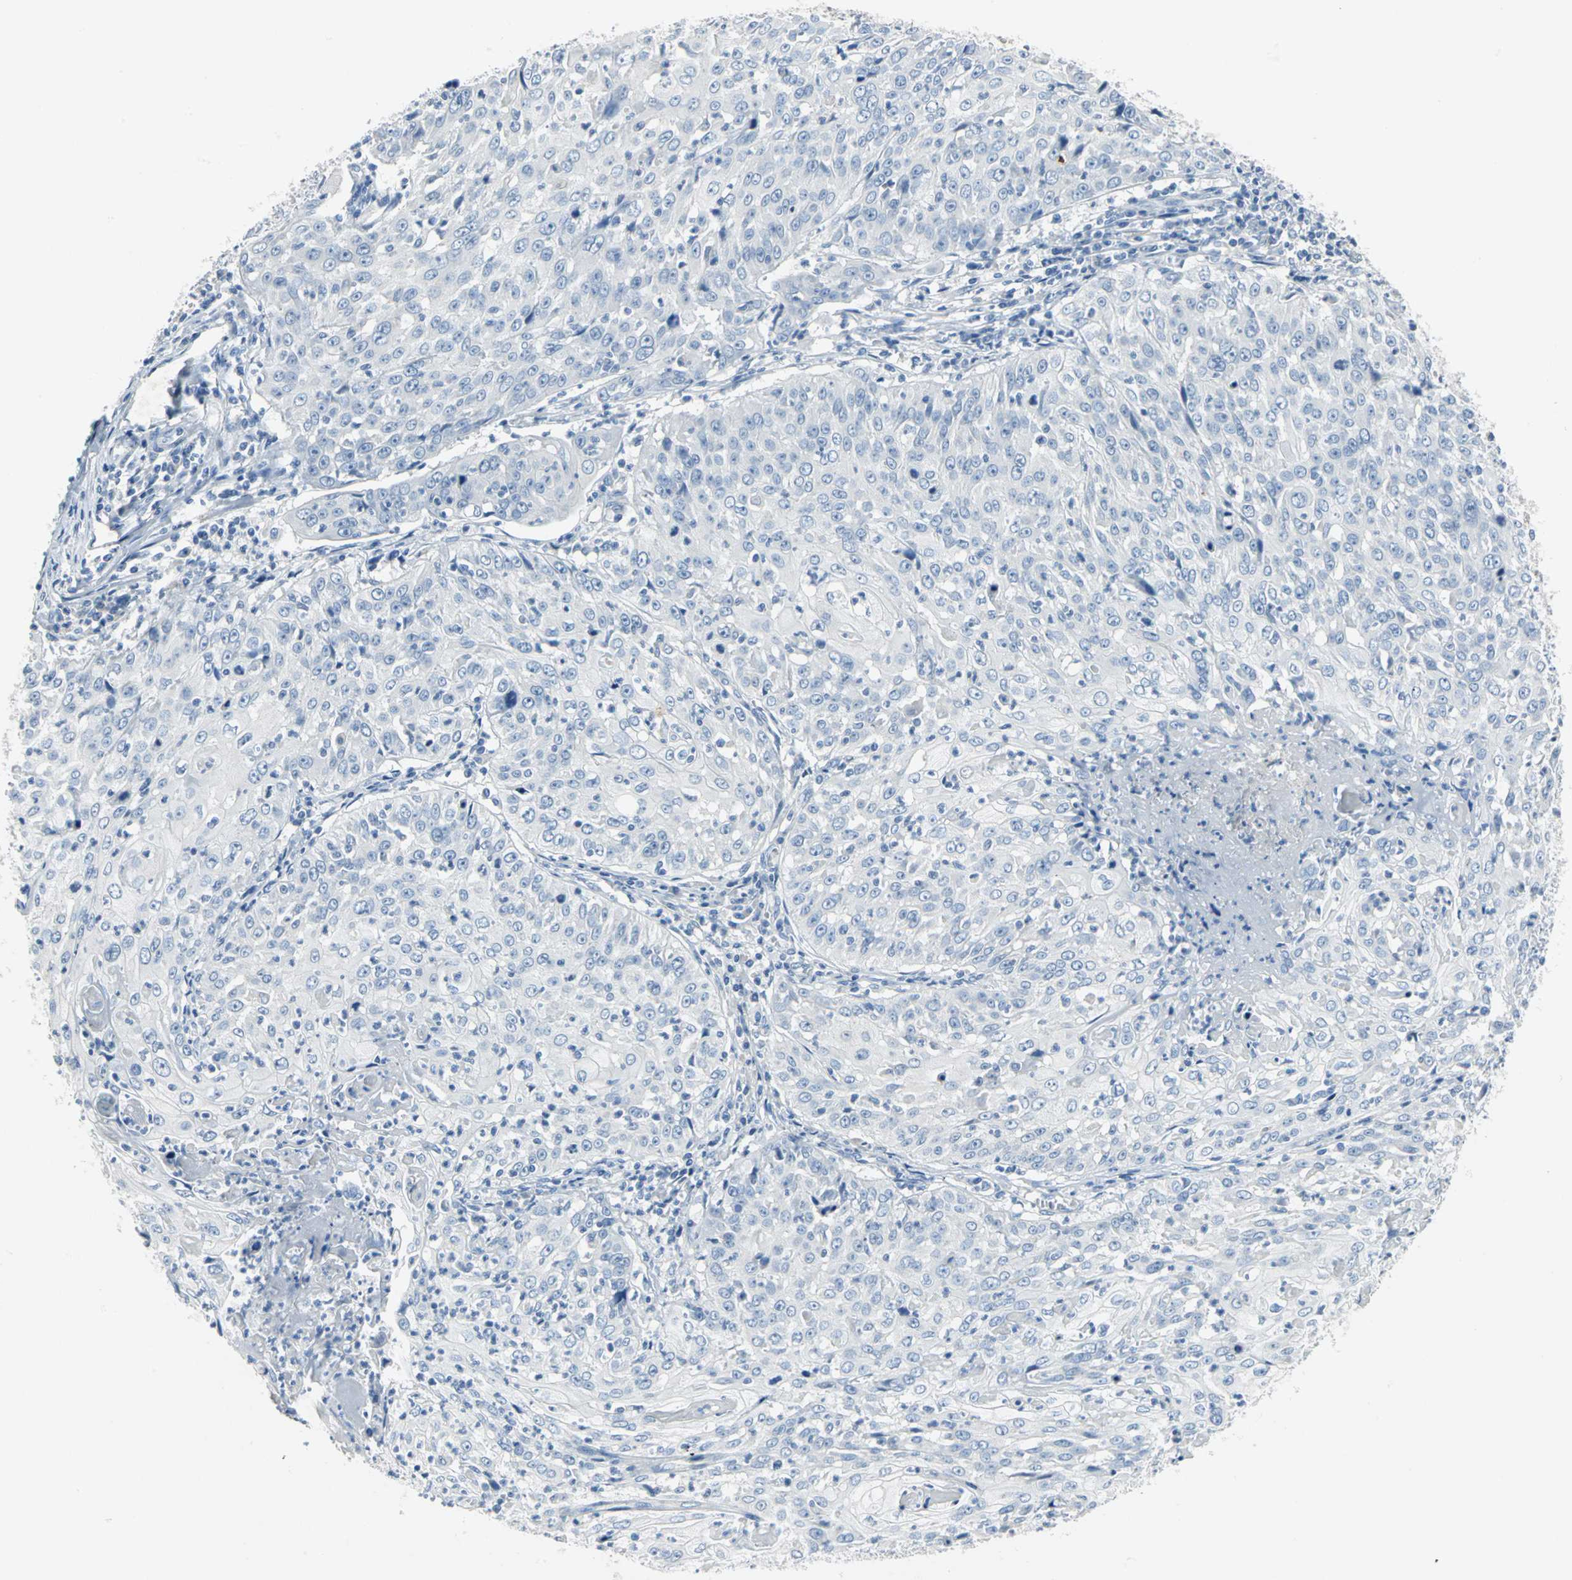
{"staining": {"intensity": "negative", "quantity": "none", "location": "none"}, "tissue": "cervical cancer", "cell_type": "Tumor cells", "image_type": "cancer", "snomed": [{"axis": "morphology", "description": "Squamous cell carcinoma, NOS"}, {"axis": "topography", "description": "Cervix"}], "caption": "An immunohistochemistry (IHC) image of cervical squamous cell carcinoma is shown. There is no staining in tumor cells of cervical squamous cell carcinoma. (IHC, brightfield microscopy, high magnification).", "gene": "PTGDS", "patient": {"sex": "female", "age": 39}}